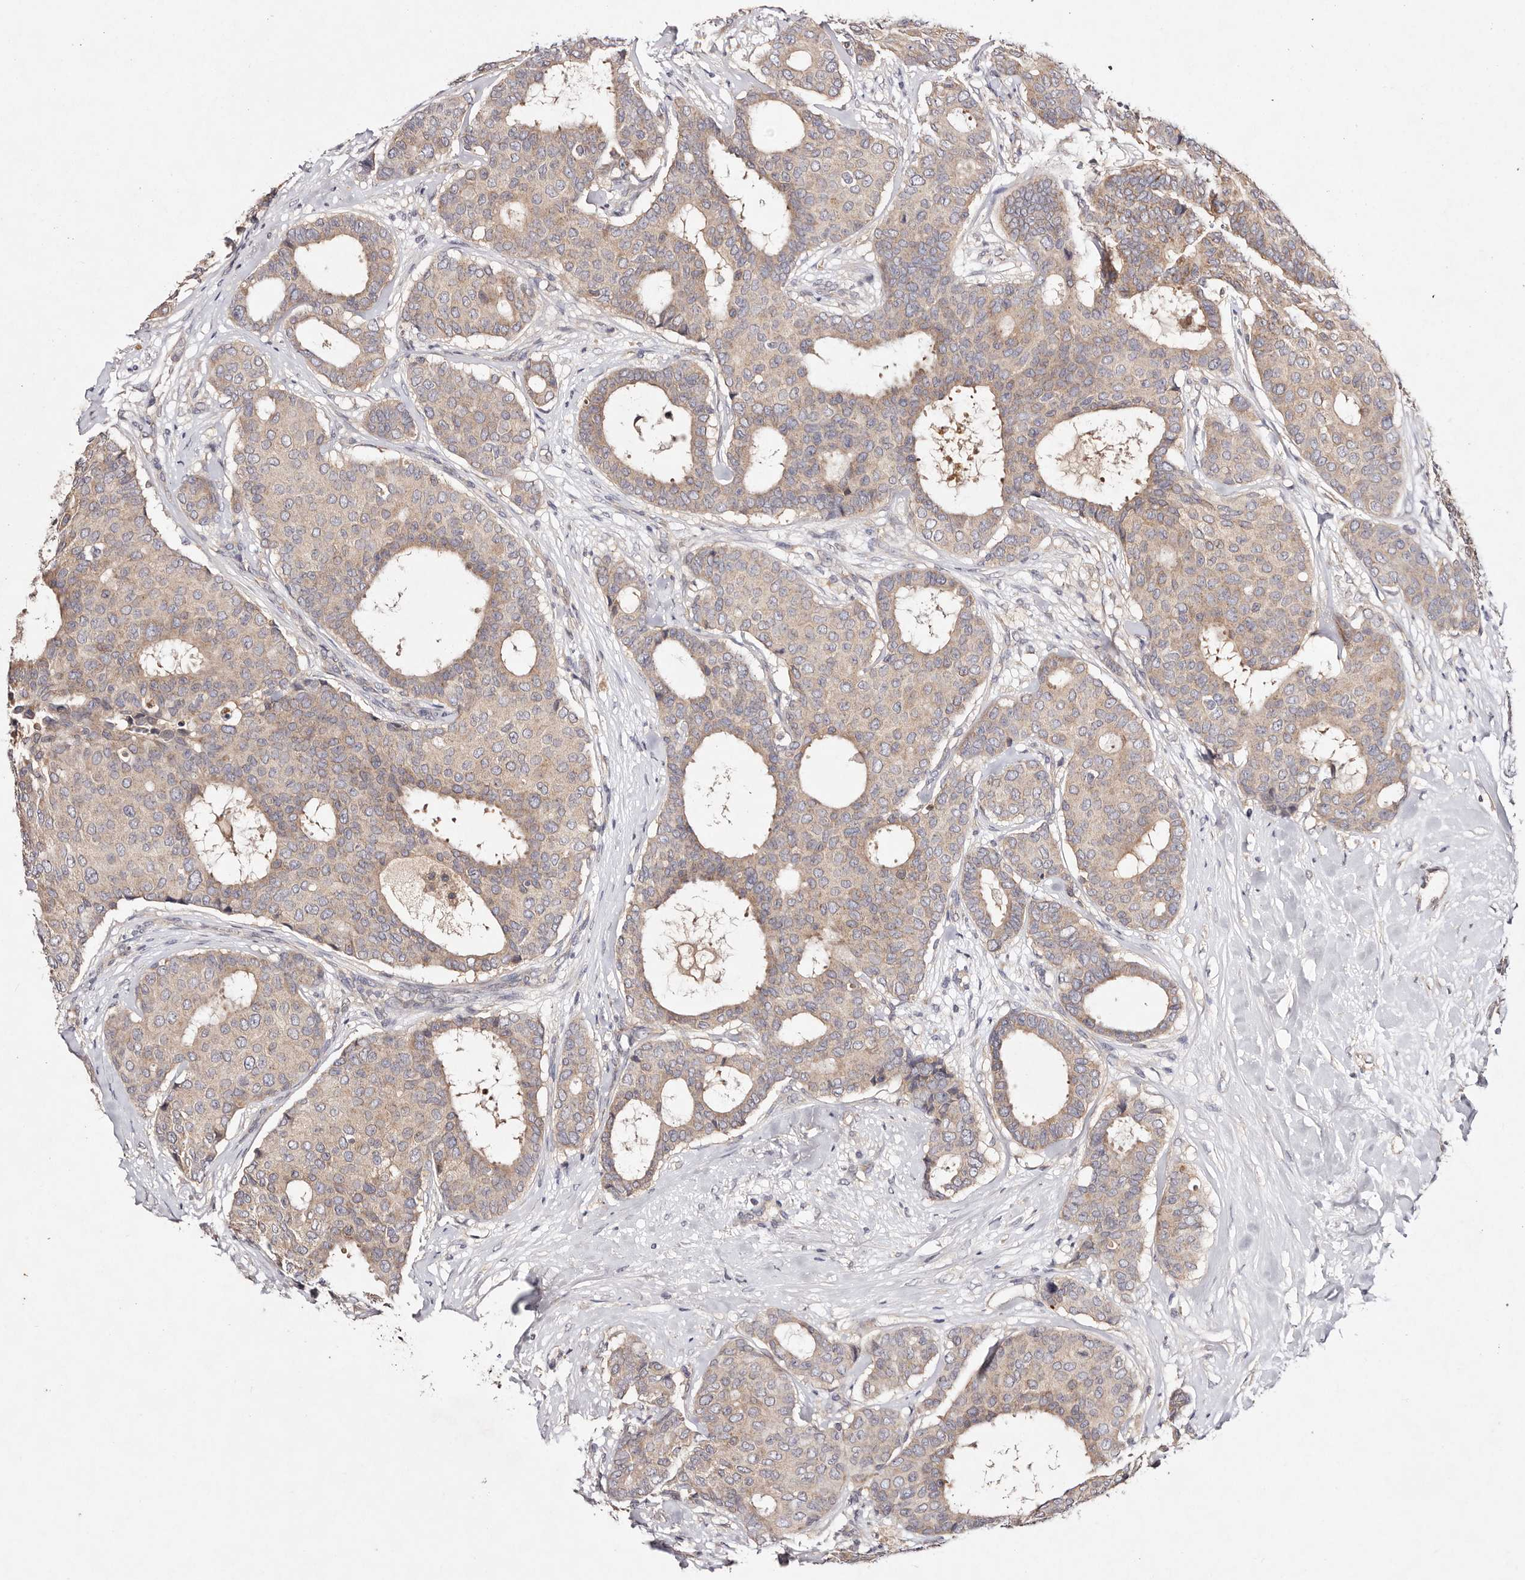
{"staining": {"intensity": "weak", "quantity": ">75%", "location": "cytoplasmic/membranous"}, "tissue": "breast cancer", "cell_type": "Tumor cells", "image_type": "cancer", "snomed": [{"axis": "morphology", "description": "Duct carcinoma"}, {"axis": "topography", "description": "Breast"}], "caption": "Immunohistochemistry image of breast cancer stained for a protein (brown), which demonstrates low levels of weak cytoplasmic/membranous staining in about >75% of tumor cells.", "gene": "TSC2", "patient": {"sex": "female", "age": 75}}